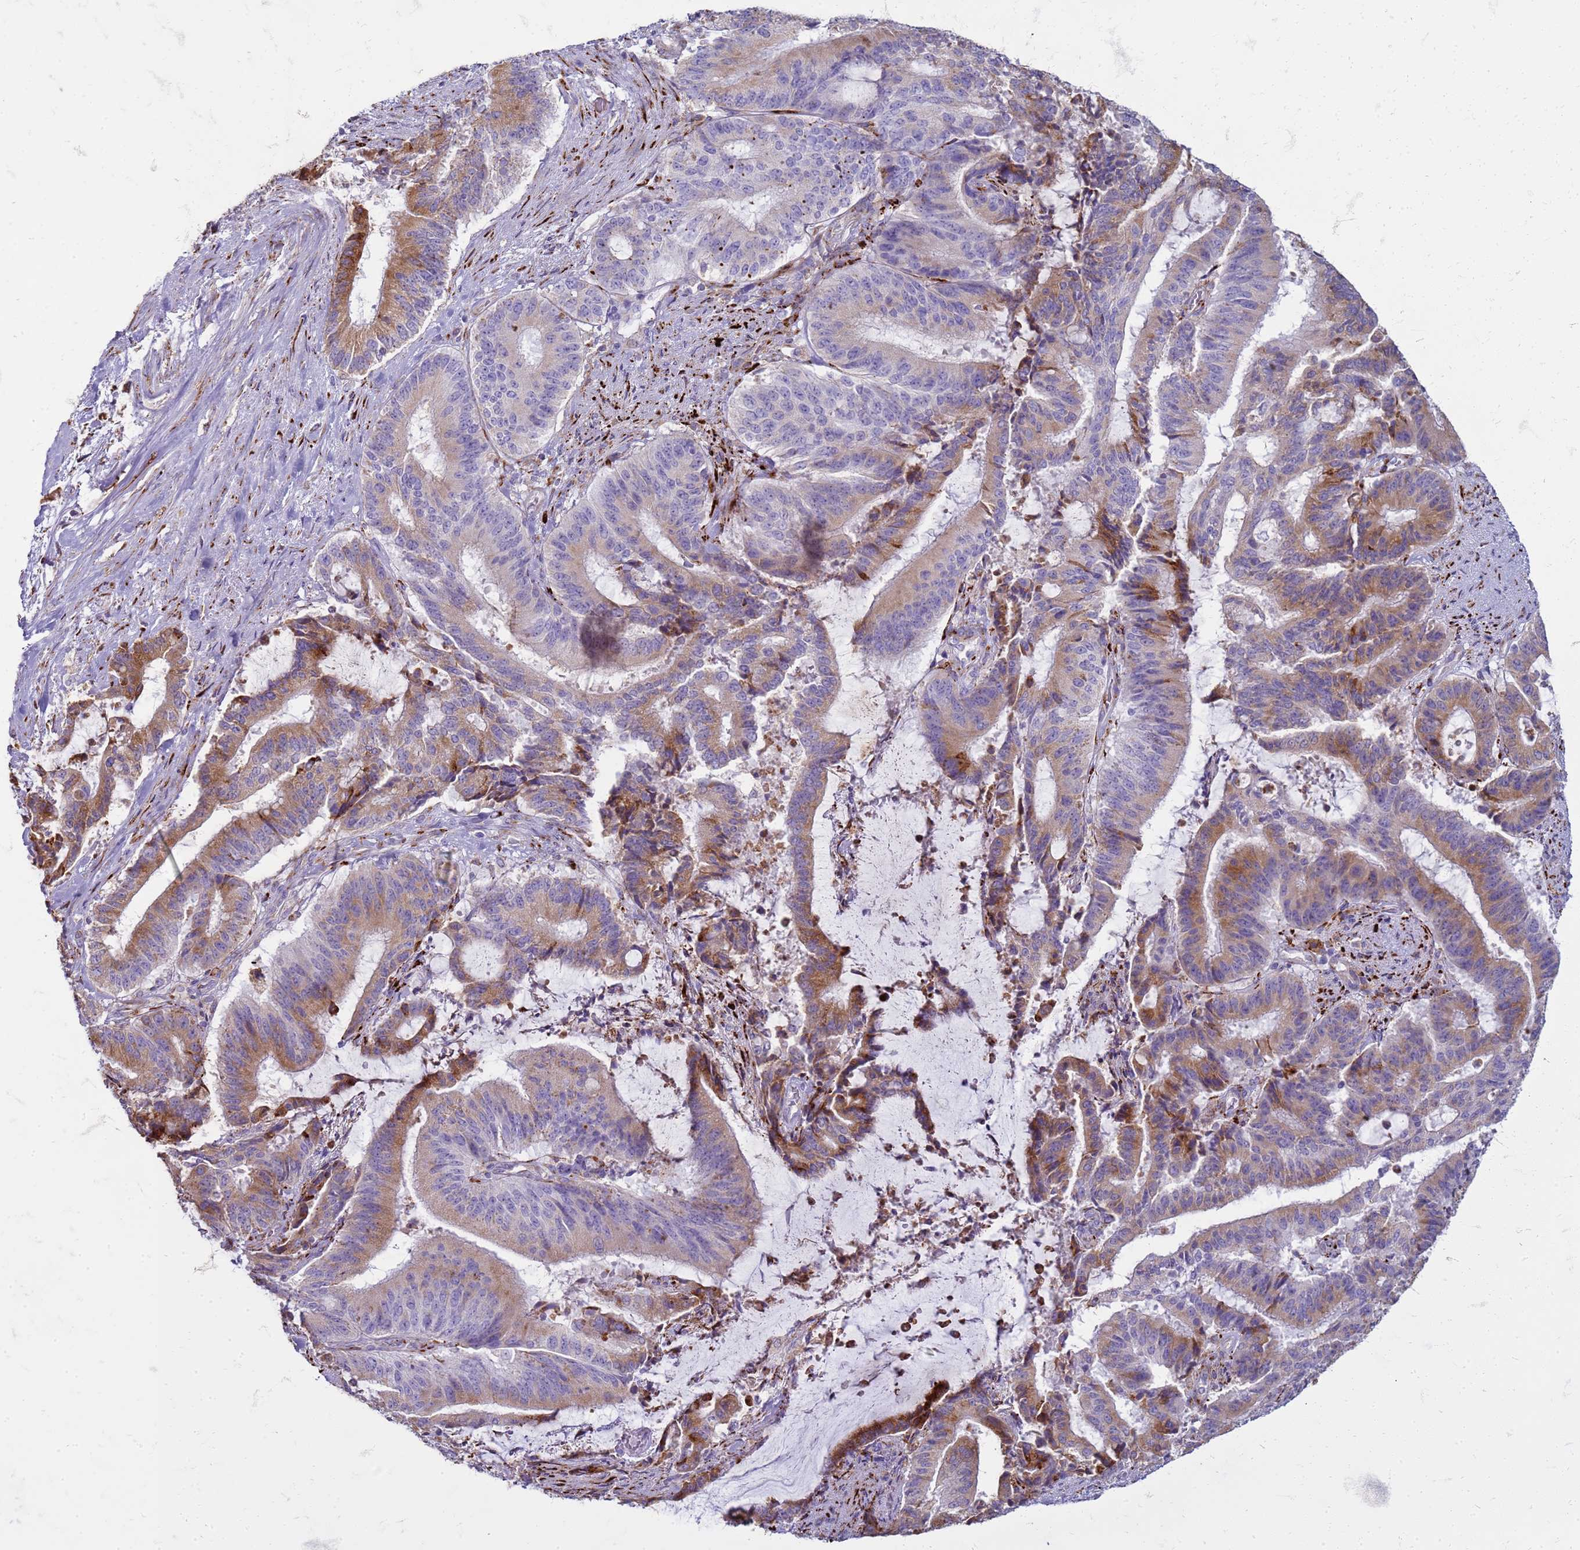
{"staining": {"intensity": "moderate", "quantity": "25%-75%", "location": "cytoplasmic/membranous"}, "tissue": "liver cancer", "cell_type": "Tumor cells", "image_type": "cancer", "snomed": [{"axis": "morphology", "description": "Normal tissue, NOS"}, {"axis": "morphology", "description": "Cholangiocarcinoma"}, {"axis": "topography", "description": "Liver"}, {"axis": "topography", "description": "Peripheral nerve tissue"}], "caption": "Immunohistochemistry (IHC) histopathology image of liver cancer (cholangiocarcinoma) stained for a protein (brown), which shows medium levels of moderate cytoplasmic/membranous positivity in approximately 25%-75% of tumor cells.", "gene": "PDK3", "patient": {"sex": "female", "age": 73}}